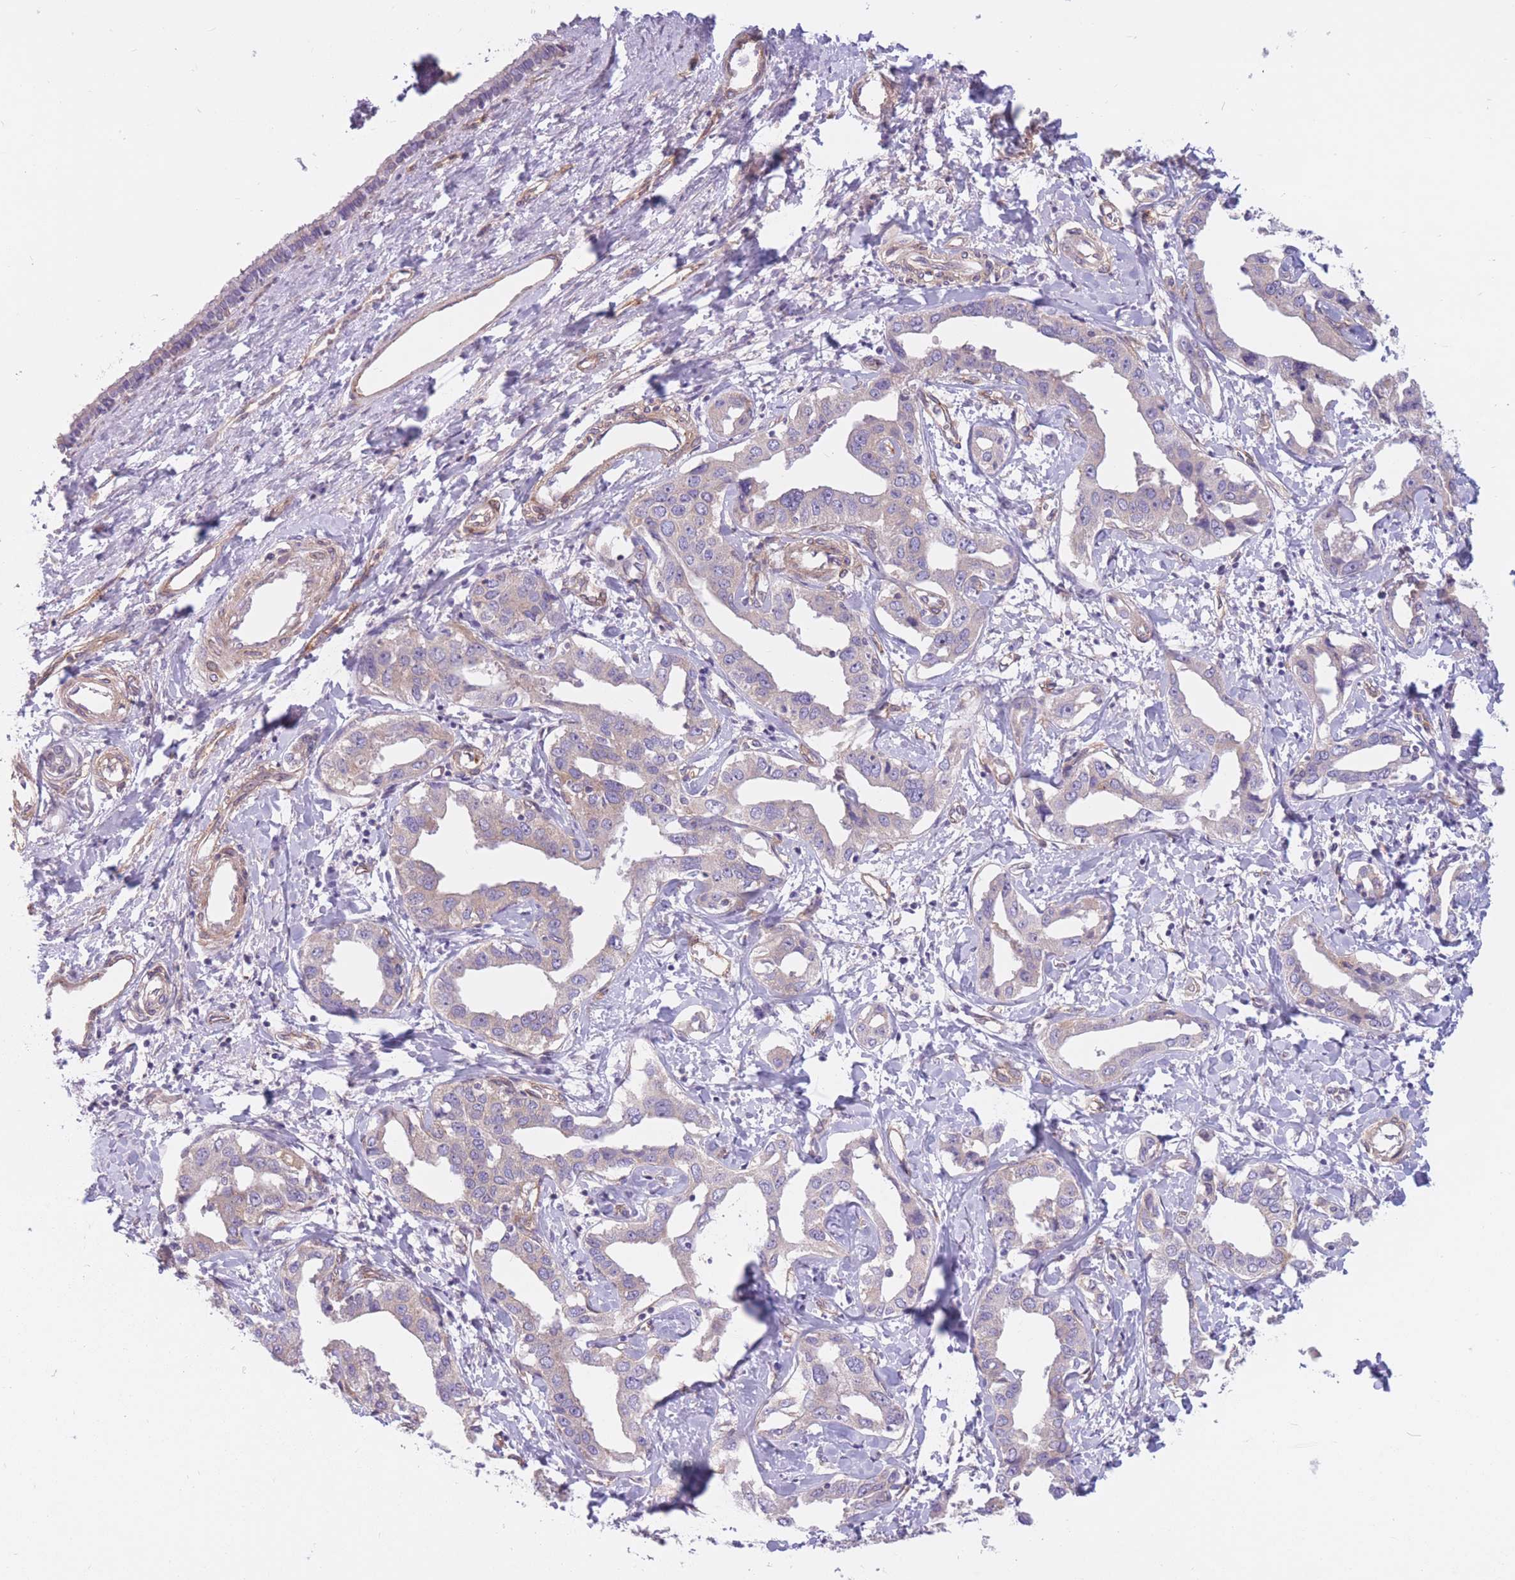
{"staining": {"intensity": "weak", "quantity": "<25%", "location": "cytoplasmic/membranous"}, "tissue": "liver cancer", "cell_type": "Tumor cells", "image_type": "cancer", "snomed": [{"axis": "morphology", "description": "Cholangiocarcinoma"}, {"axis": "topography", "description": "Liver"}], "caption": "Cholangiocarcinoma (liver) was stained to show a protein in brown. There is no significant positivity in tumor cells.", "gene": "SERPINB3", "patient": {"sex": "male", "age": 59}}